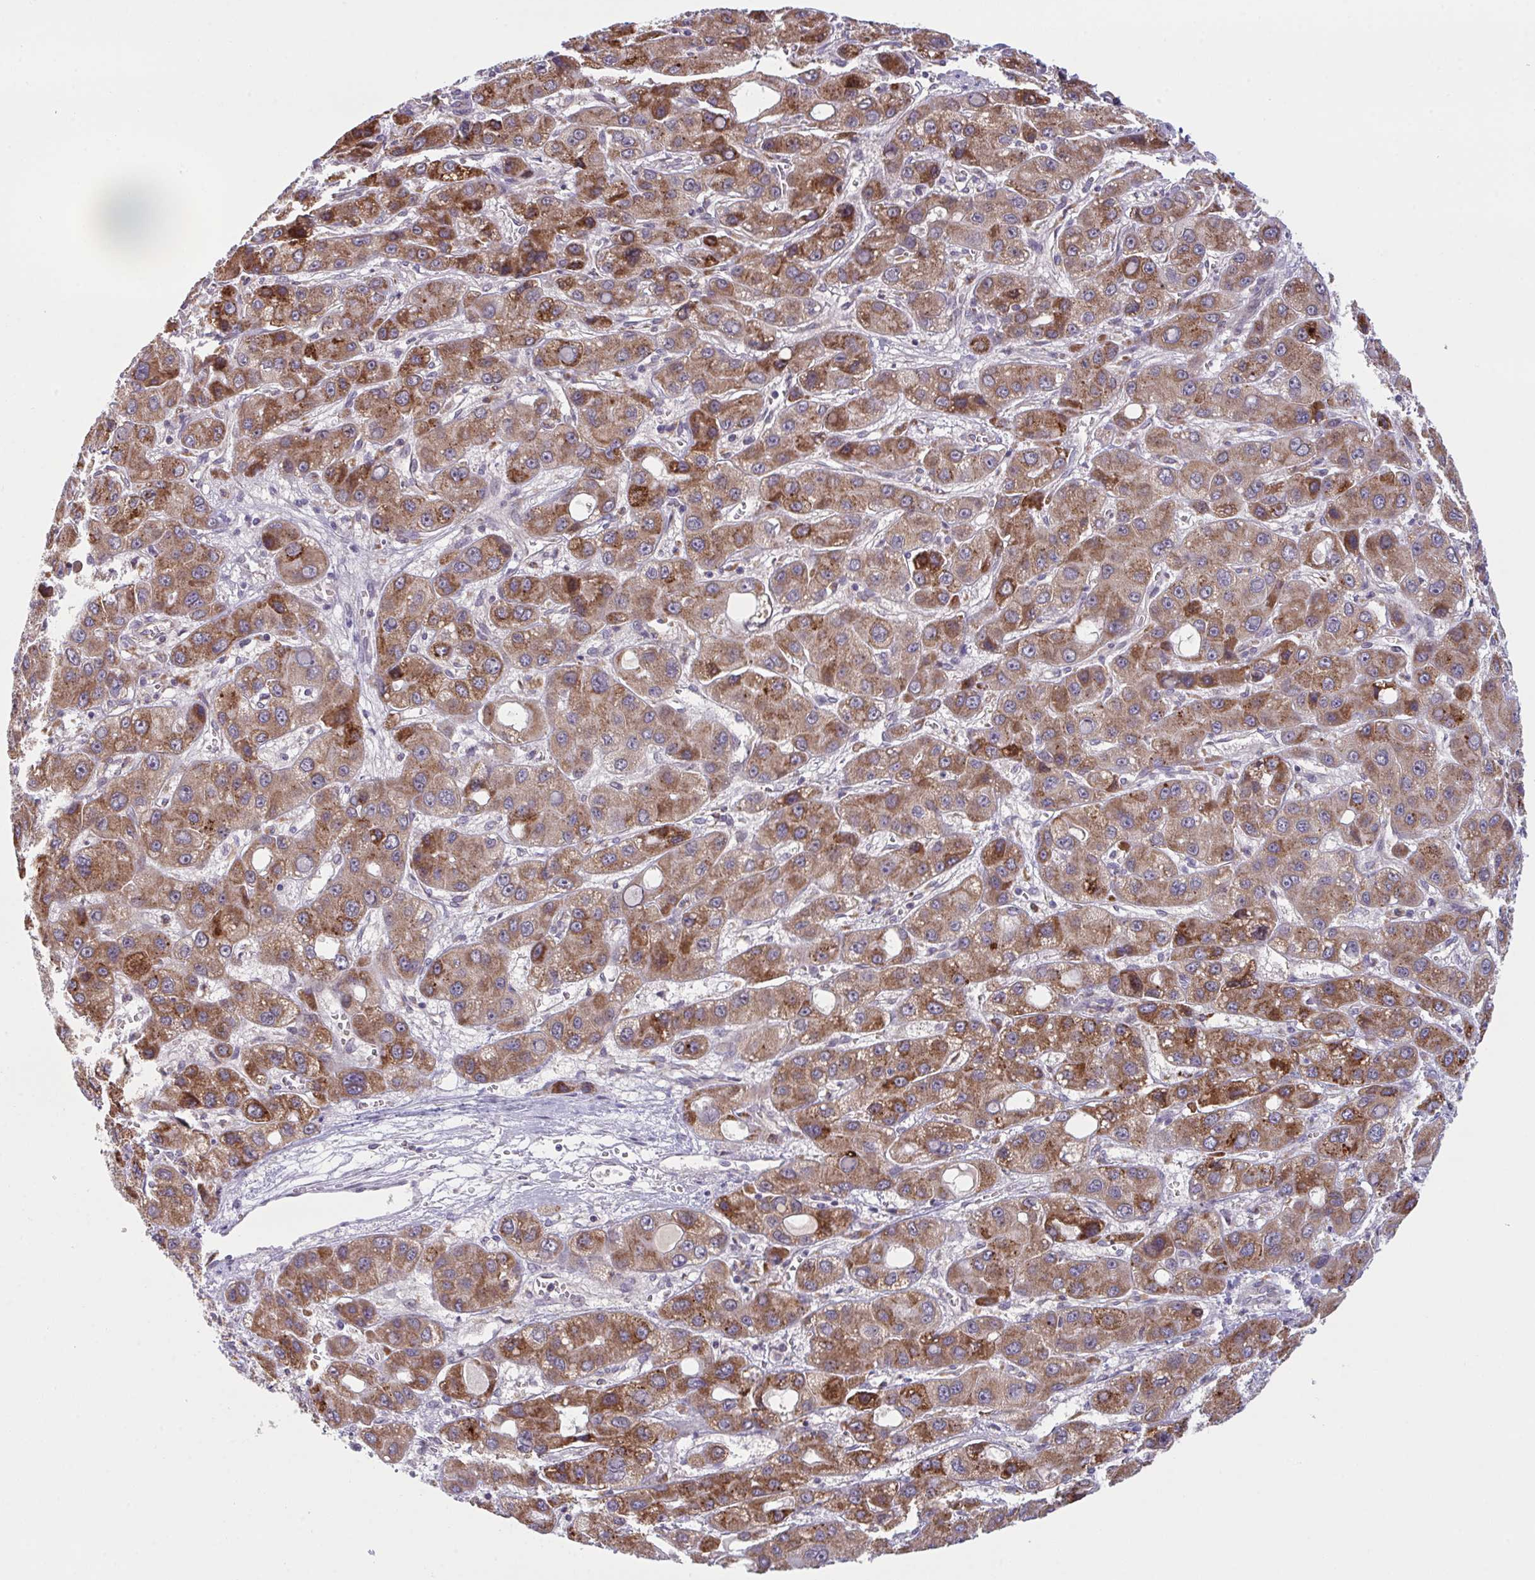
{"staining": {"intensity": "moderate", "quantity": ">75%", "location": "cytoplasmic/membranous"}, "tissue": "liver cancer", "cell_type": "Tumor cells", "image_type": "cancer", "snomed": [{"axis": "morphology", "description": "Carcinoma, Hepatocellular, NOS"}, {"axis": "topography", "description": "Liver"}], "caption": "Hepatocellular carcinoma (liver) stained with a brown dye exhibits moderate cytoplasmic/membranous positive expression in approximately >75% of tumor cells.", "gene": "XAF1", "patient": {"sex": "male", "age": 55}}